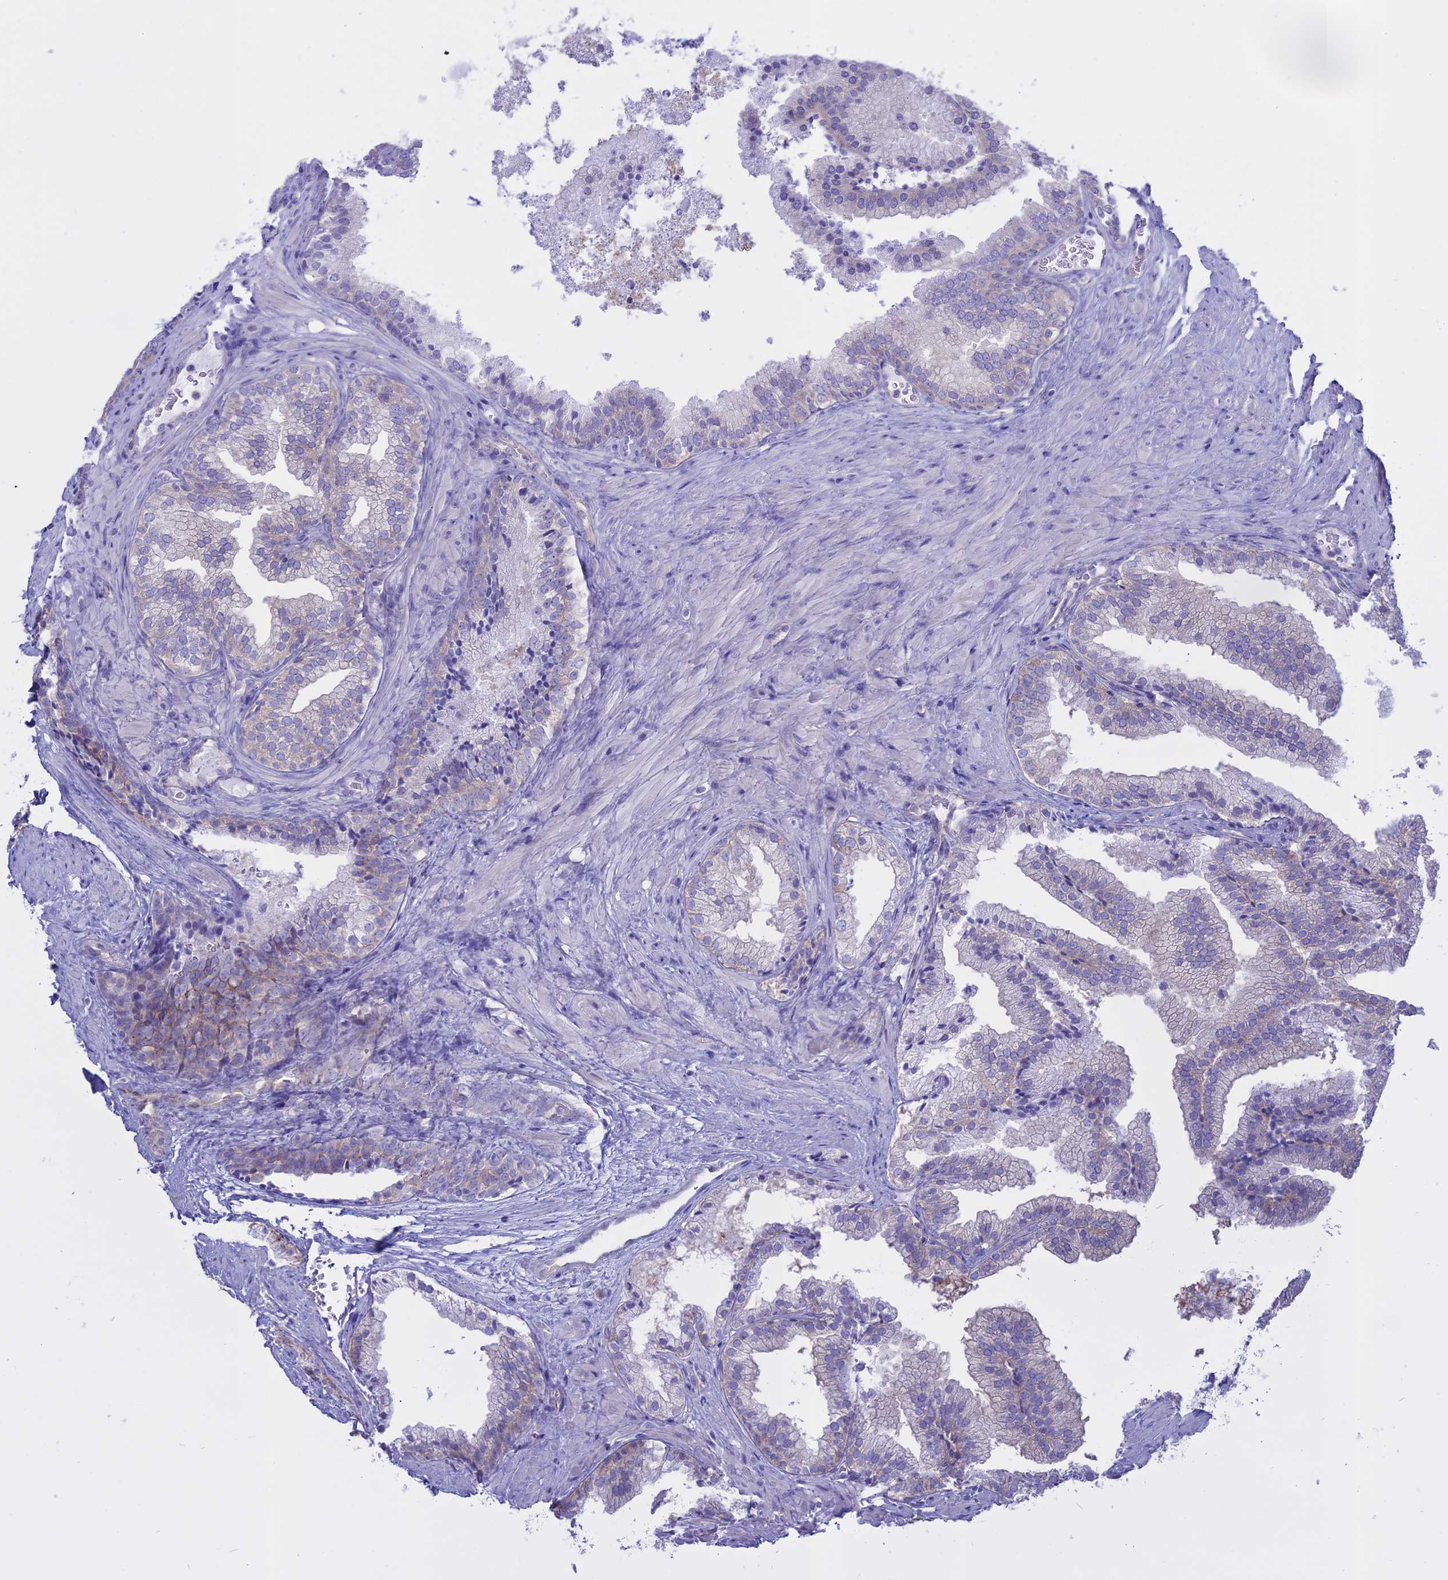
{"staining": {"intensity": "negative", "quantity": "none", "location": "none"}, "tissue": "prostate", "cell_type": "Glandular cells", "image_type": "normal", "snomed": [{"axis": "morphology", "description": "Normal tissue, NOS"}, {"axis": "topography", "description": "Prostate"}], "caption": "High power microscopy micrograph of an immunohistochemistry (IHC) photomicrograph of unremarkable prostate, revealing no significant staining in glandular cells. Nuclei are stained in blue.", "gene": "AHCYL1", "patient": {"sex": "male", "age": 76}}